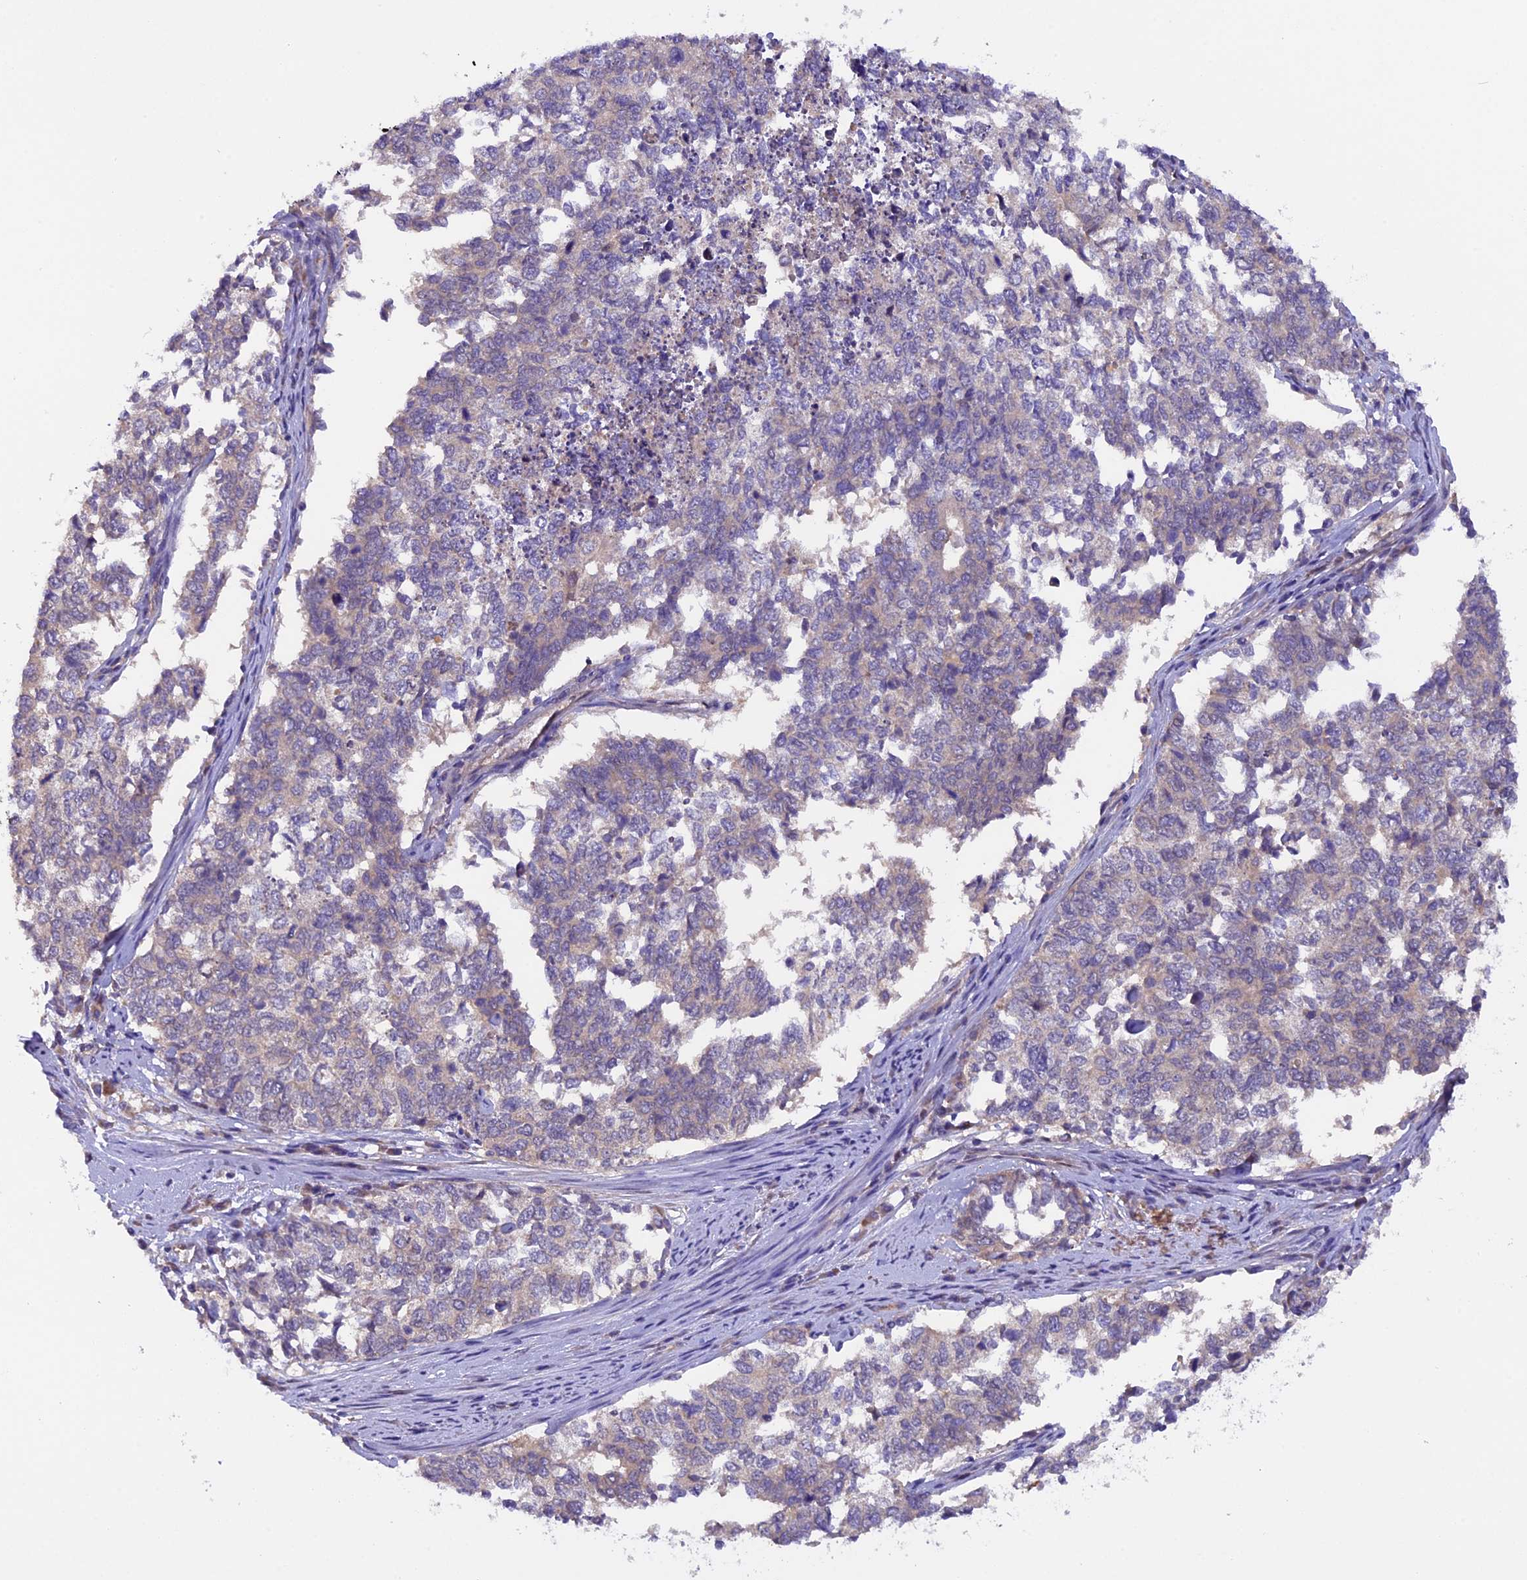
{"staining": {"intensity": "negative", "quantity": "none", "location": "none"}, "tissue": "cervical cancer", "cell_type": "Tumor cells", "image_type": "cancer", "snomed": [{"axis": "morphology", "description": "Squamous cell carcinoma, NOS"}, {"axis": "topography", "description": "Cervix"}], "caption": "Squamous cell carcinoma (cervical) was stained to show a protein in brown. There is no significant staining in tumor cells.", "gene": "CCDC9B", "patient": {"sex": "female", "age": 63}}